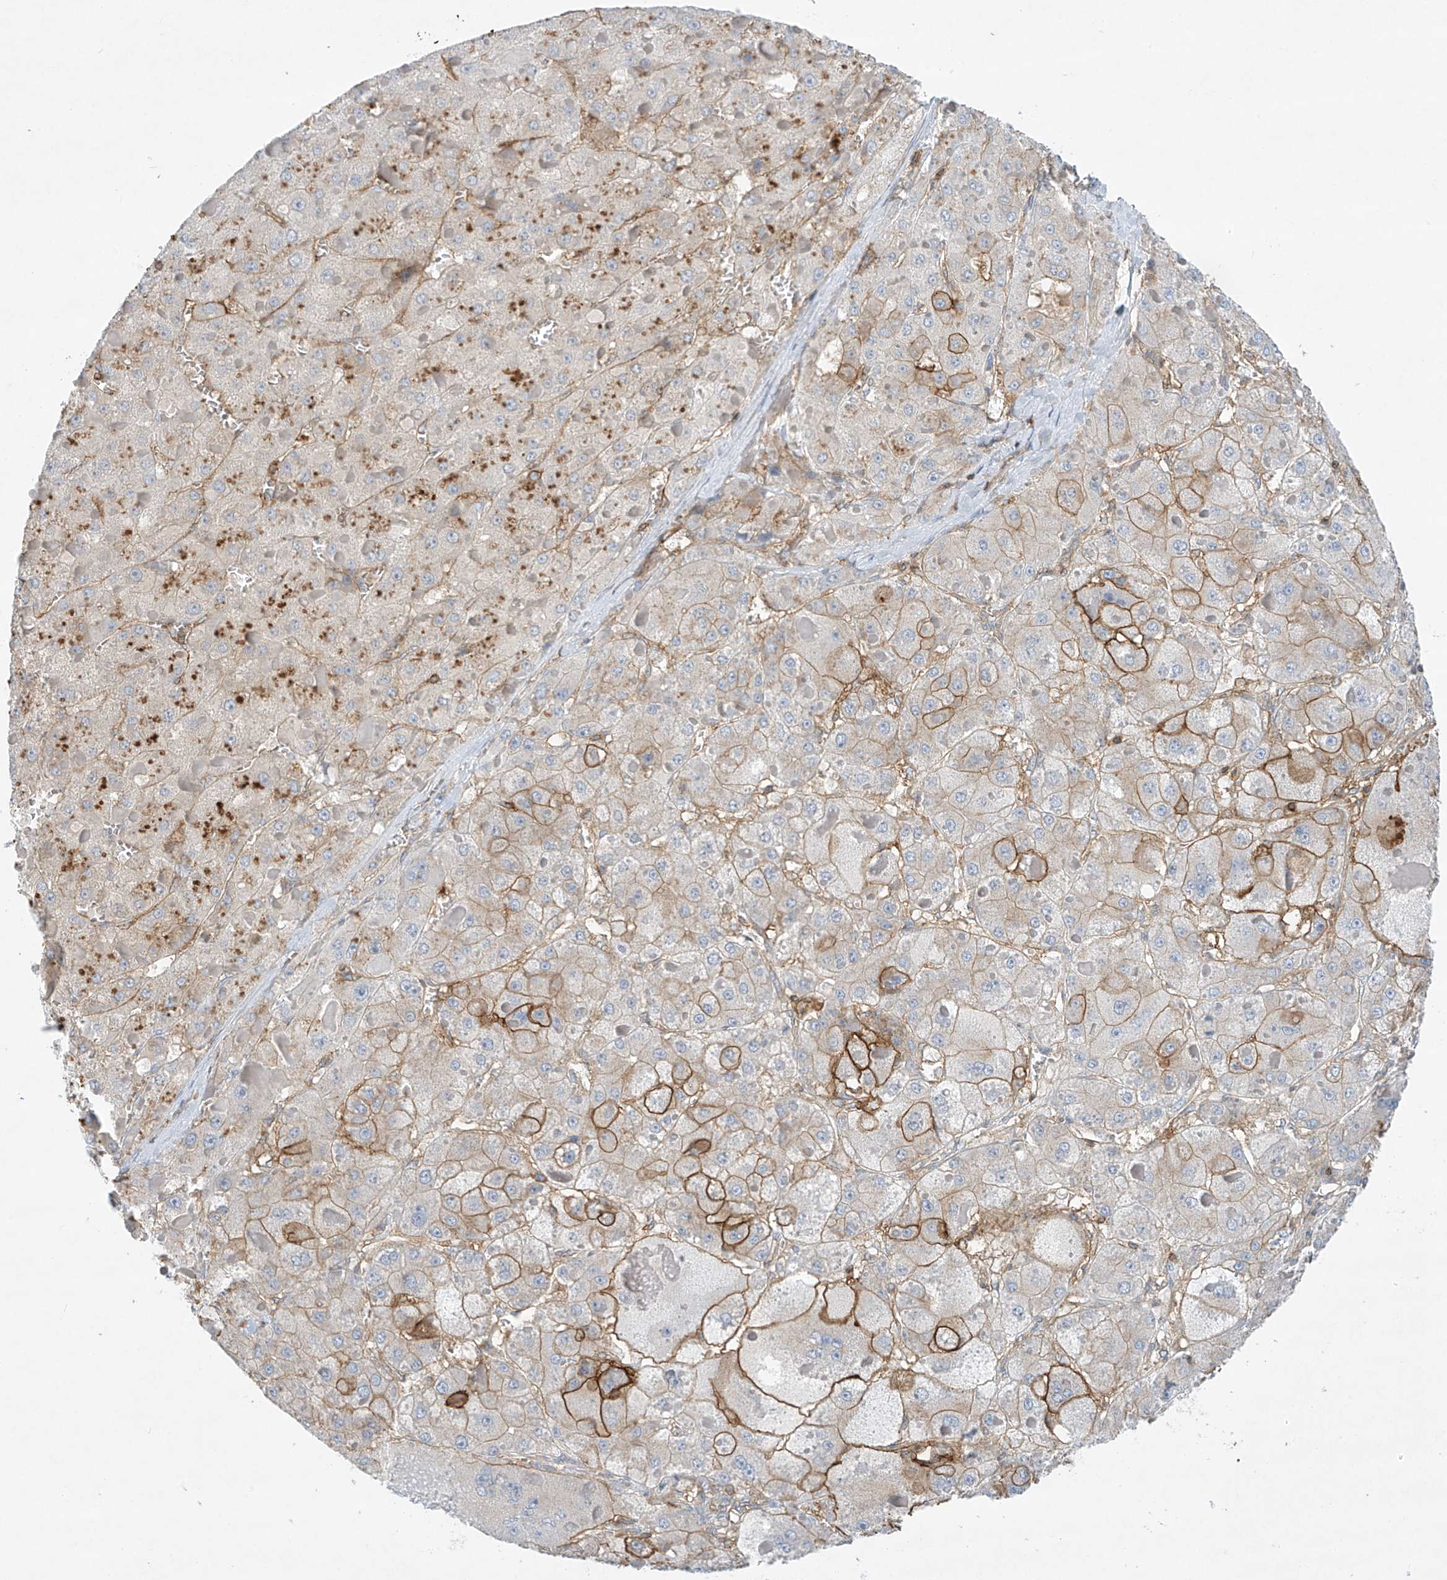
{"staining": {"intensity": "strong", "quantity": "25%-75%", "location": "cytoplasmic/membranous"}, "tissue": "liver cancer", "cell_type": "Tumor cells", "image_type": "cancer", "snomed": [{"axis": "morphology", "description": "Carcinoma, Hepatocellular, NOS"}, {"axis": "topography", "description": "Liver"}], "caption": "Approximately 25%-75% of tumor cells in human liver cancer (hepatocellular carcinoma) show strong cytoplasmic/membranous protein staining as visualized by brown immunohistochemical staining.", "gene": "HLA-E", "patient": {"sex": "female", "age": 73}}